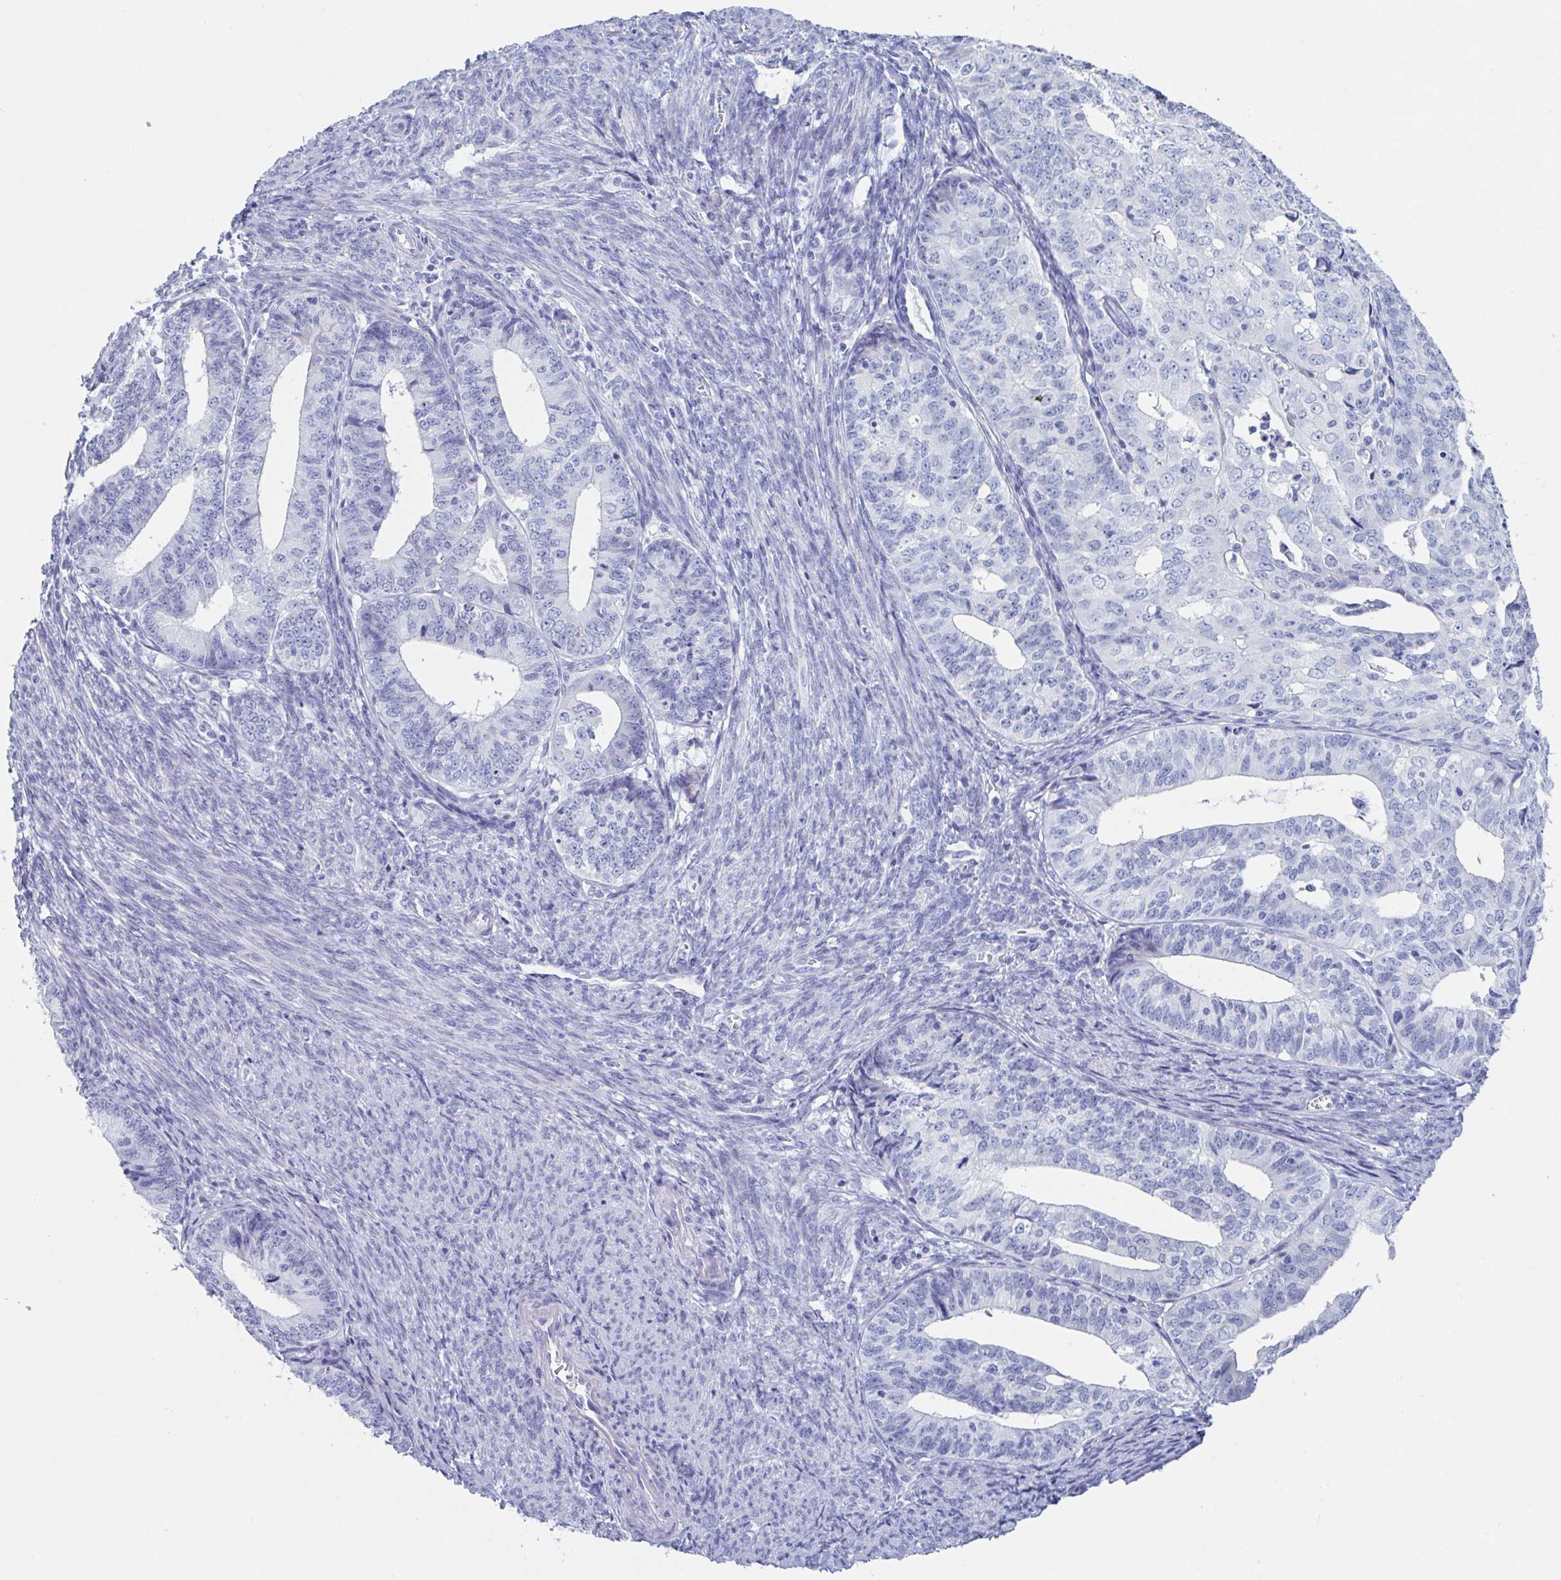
{"staining": {"intensity": "negative", "quantity": "none", "location": "none"}, "tissue": "endometrial cancer", "cell_type": "Tumor cells", "image_type": "cancer", "snomed": [{"axis": "morphology", "description": "Adenocarcinoma, NOS"}, {"axis": "topography", "description": "Endometrium"}], "caption": "DAB immunohistochemical staining of human adenocarcinoma (endometrial) demonstrates no significant staining in tumor cells.", "gene": "ZPBP", "patient": {"sex": "female", "age": 56}}